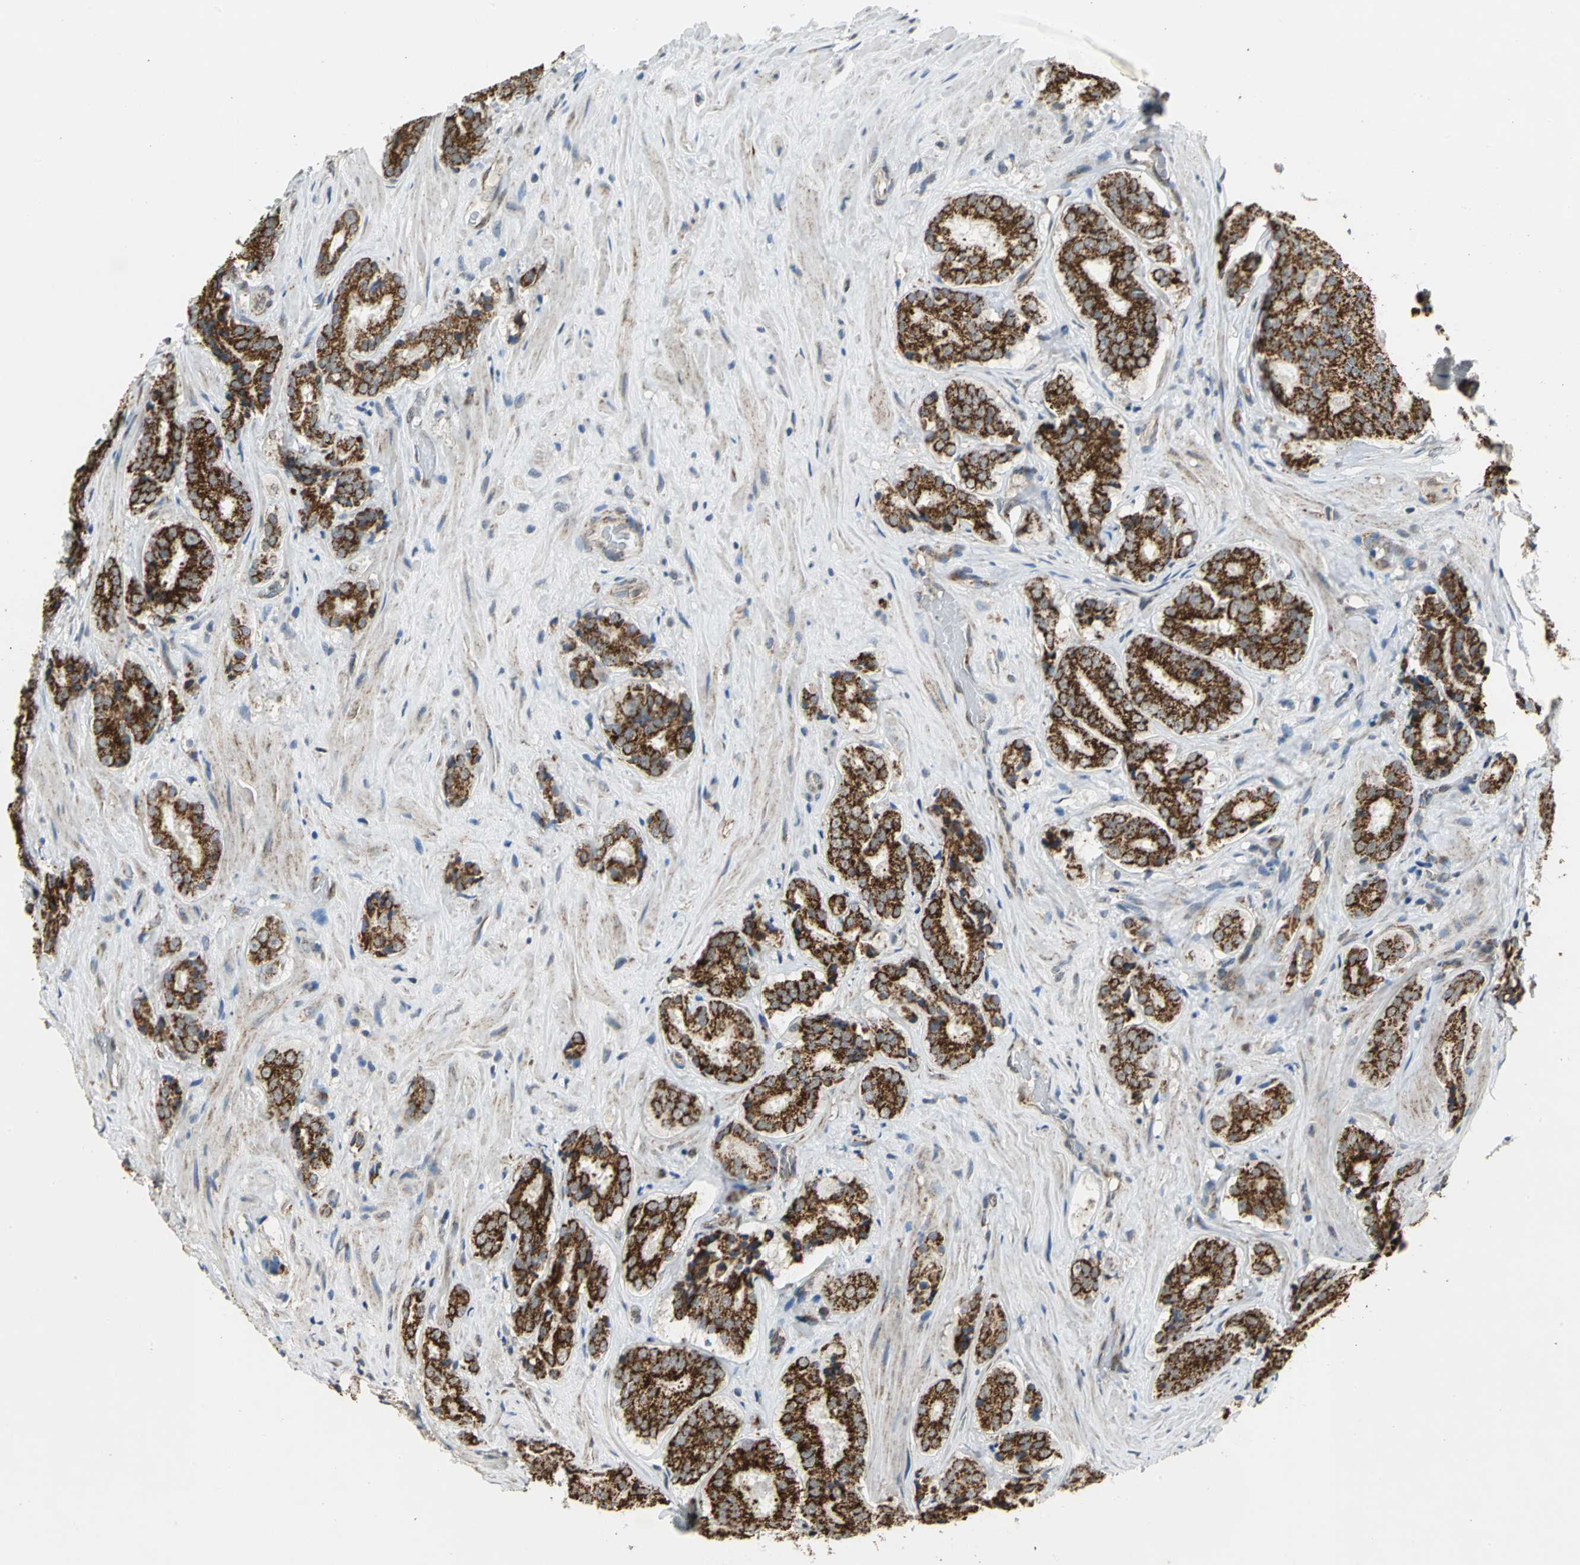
{"staining": {"intensity": "strong", "quantity": ">75%", "location": "cytoplasmic/membranous"}, "tissue": "prostate cancer", "cell_type": "Tumor cells", "image_type": "cancer", "snomed": [{"axis": "morphology", "description": "Adenocarcinoma, High grade"}, {"axis": "topography", "description": "Prostate"}], "caption": "Immunohistochemistry (IHC) (DAB) staining of human prostate cancer displays strong cytoplasmic/membranous protein staining in approximately >75% of tumor cells.", "gene": "NDUFB5", "patient": {"sex": "male", "age": 70}}